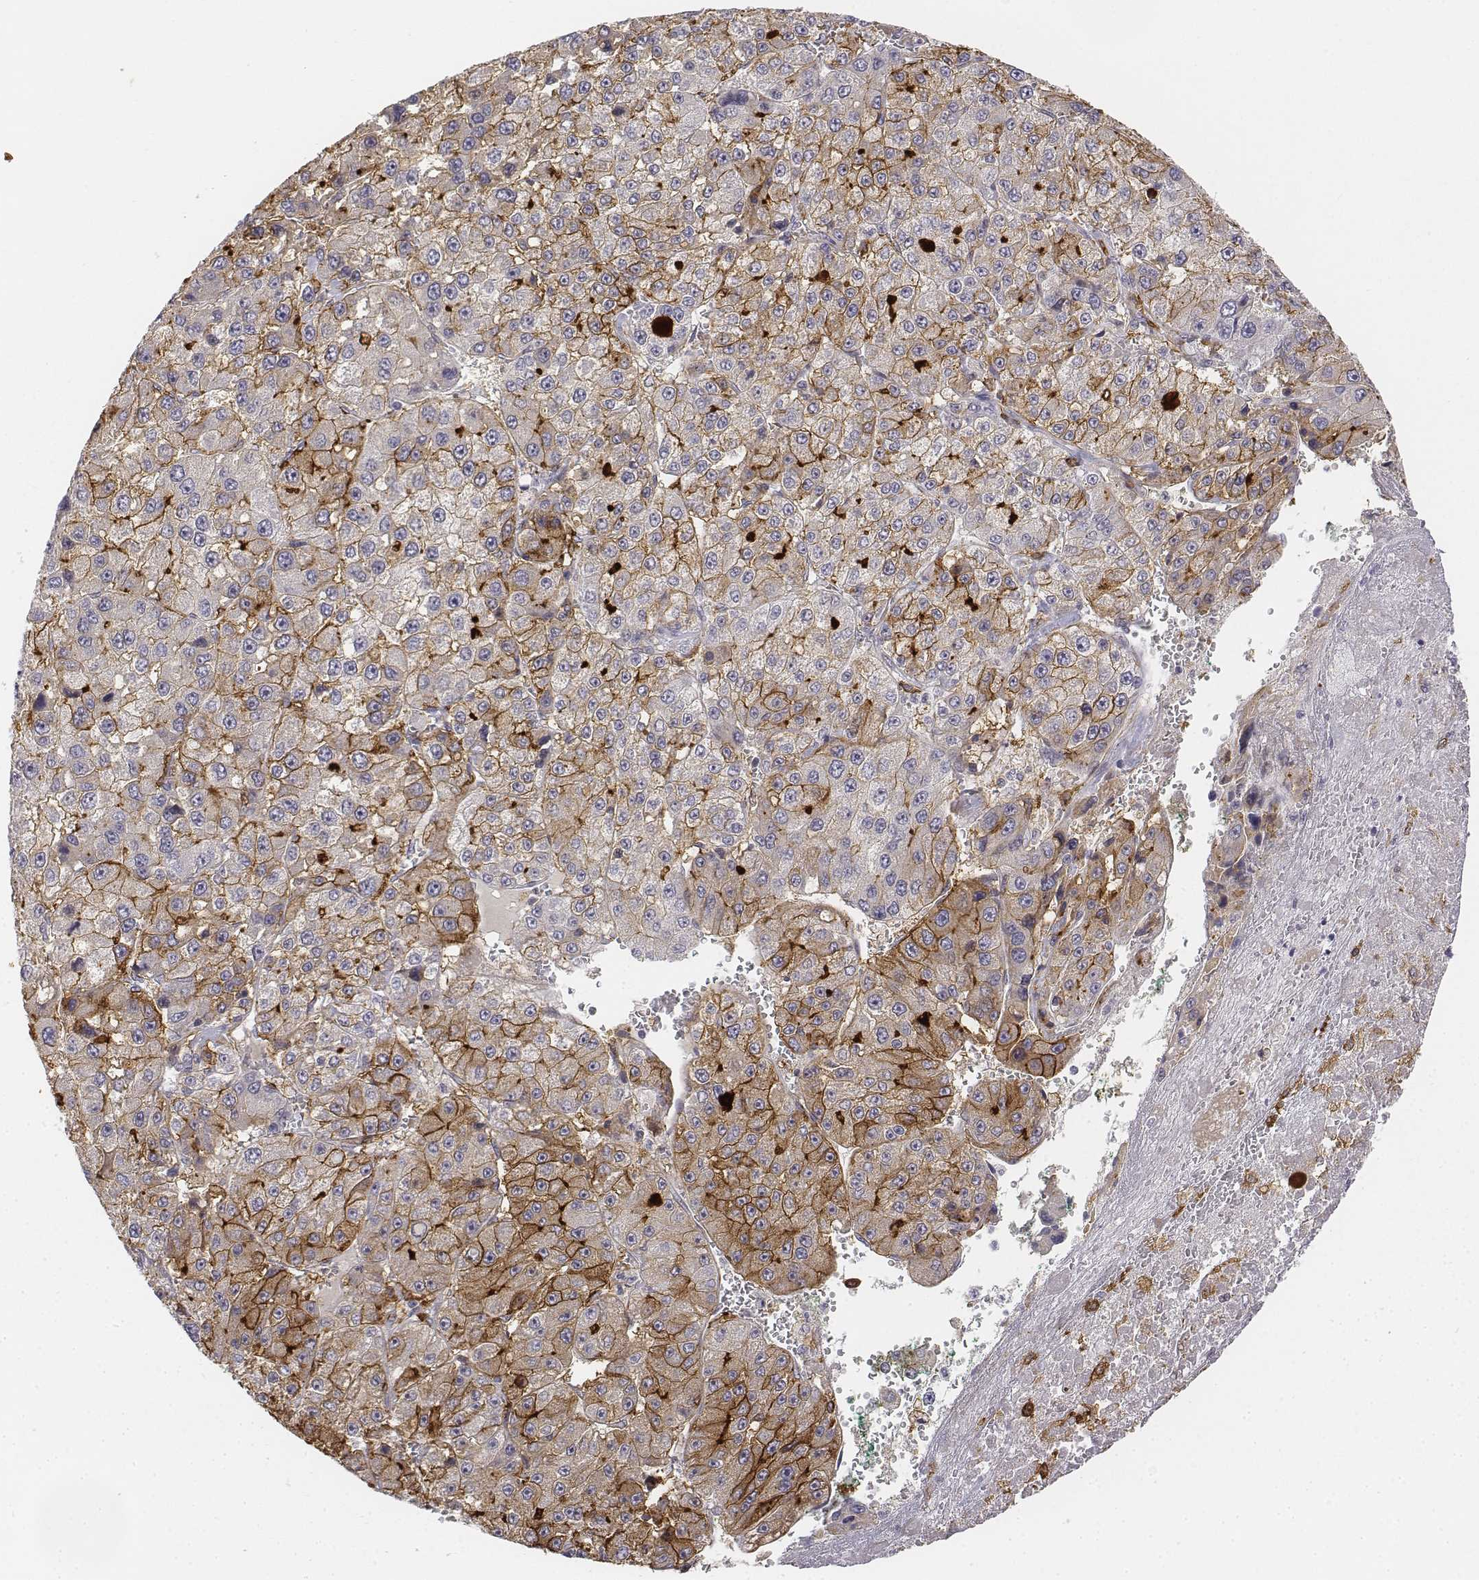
{"staining": {"intensity": "strong", "quantity": "<25%", "location": "cytoplasmic/membranous"}, "tissue": "liver cancer", "cell_type": "Tumor cells", "image_type": "cancer", "snomed": [{"axis": "morphology", "description": "Carcinoma, Hepatocellular, NOS"}, {"axis": "topography", "description": "Liver"}], "caption": "Tumor cells exhibit medium levels of strong cytoplasmic/membranous staining in approximately <25% of cells in liver cancer. The staining was performed using DAB to visualize the protein expression in brown, while the nuclei were stained in blue with hematoxylin (Magnification: 20x).", "gene": "CD14", "patient": {"sex": "female", "age": 73}}